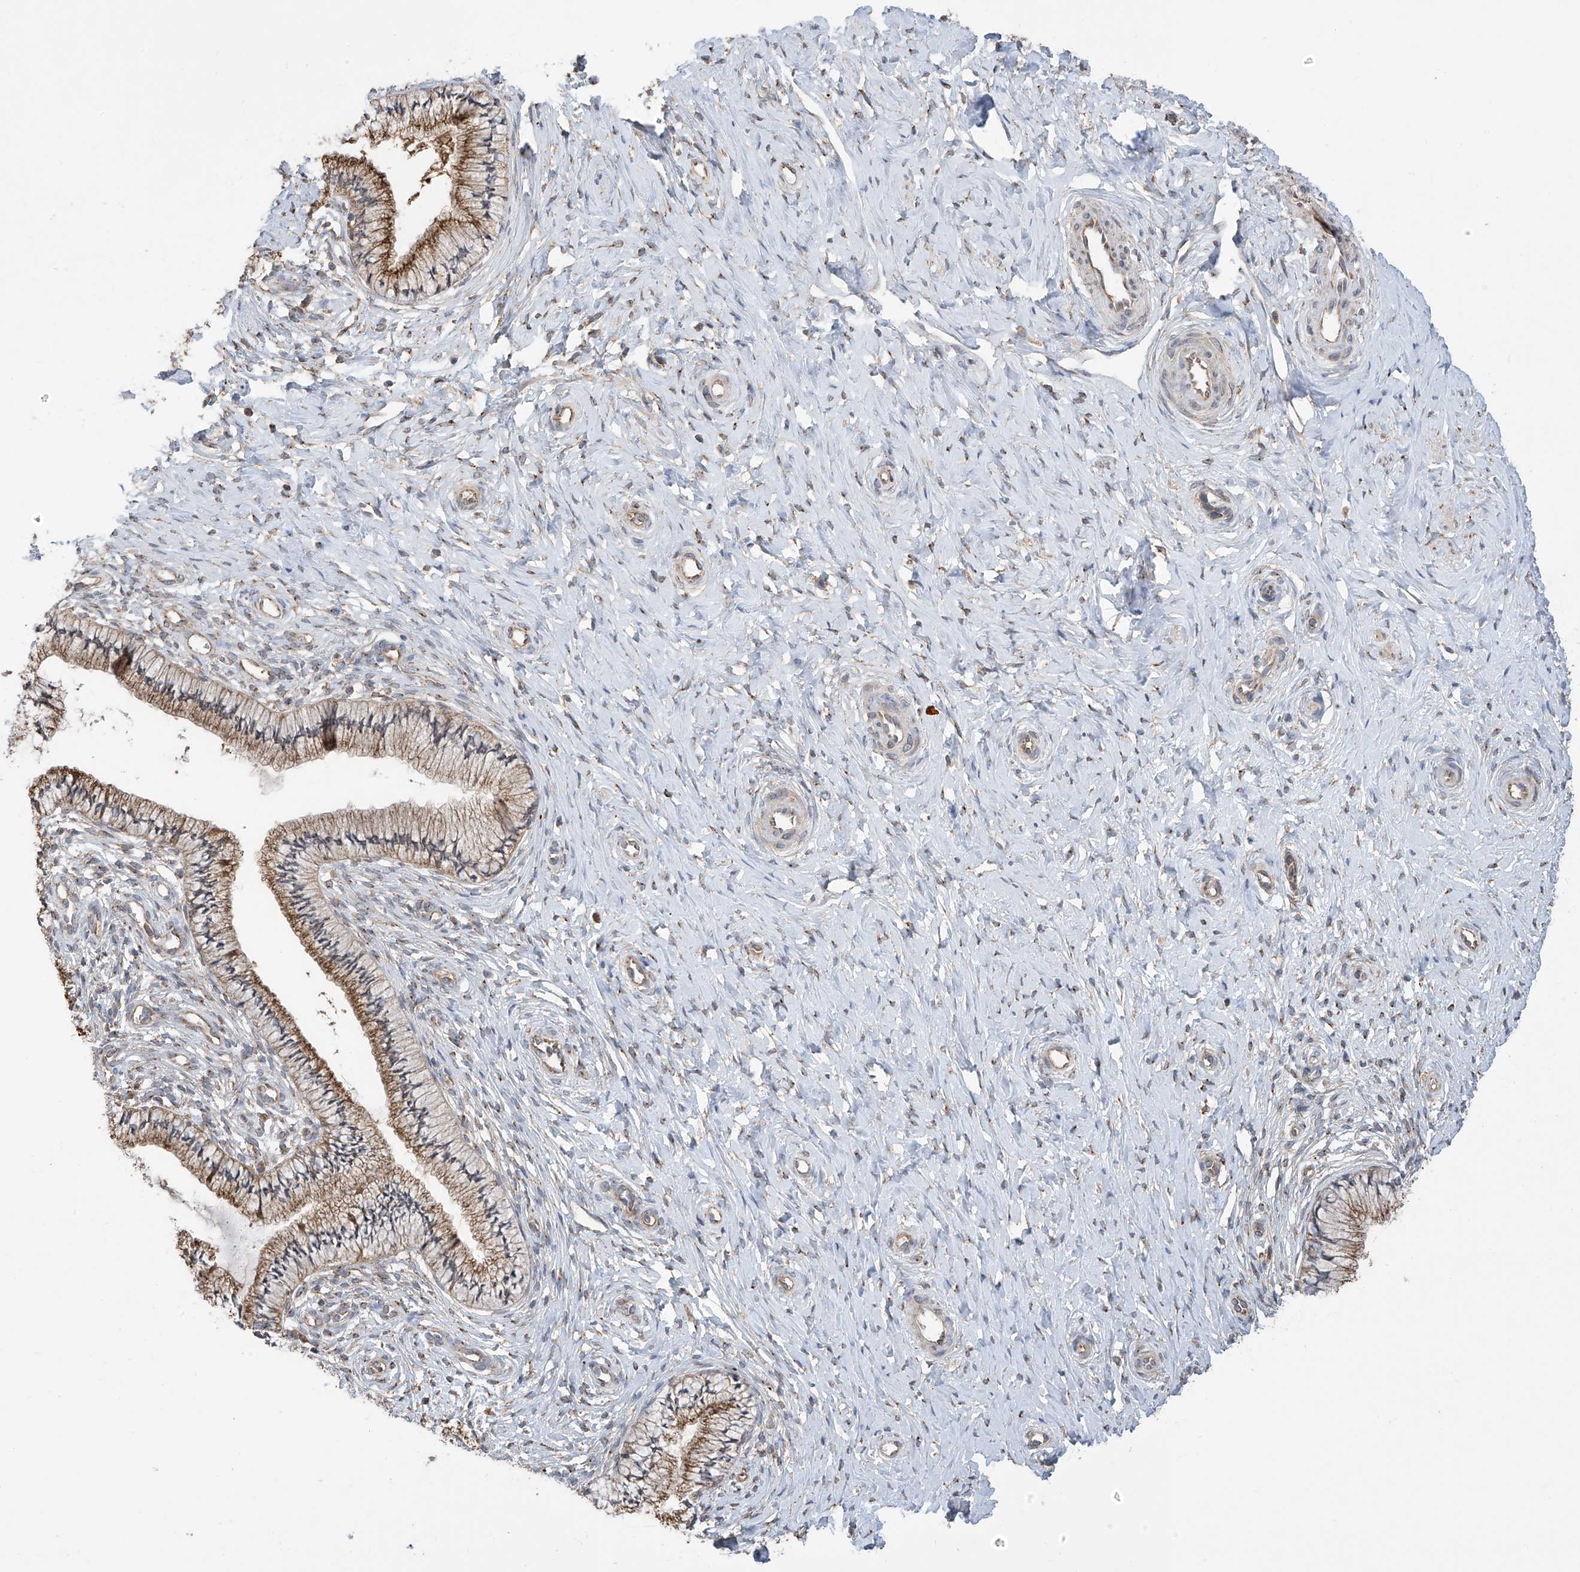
{"staining": {"intensity": "moderate", "quantity": ">75%", "location": "cytoplasmic/membranous"}, "tissue": "cervix", "cell_type": "Glandular cells", "image_type": "normal", "snomed": [{"axis": "morphology", "description": "Normal tissue, NOS"}, {"axis": "topography", "description": "Cervix"}], "caption": "Cervix was stained to show a protein in brown. There is medium levels of moderate cytoplasmic/membranous staining in approximately >75% of glandular cells.", "gene": "PNPT1", "patient": {"sex": "female", "age": 36}}